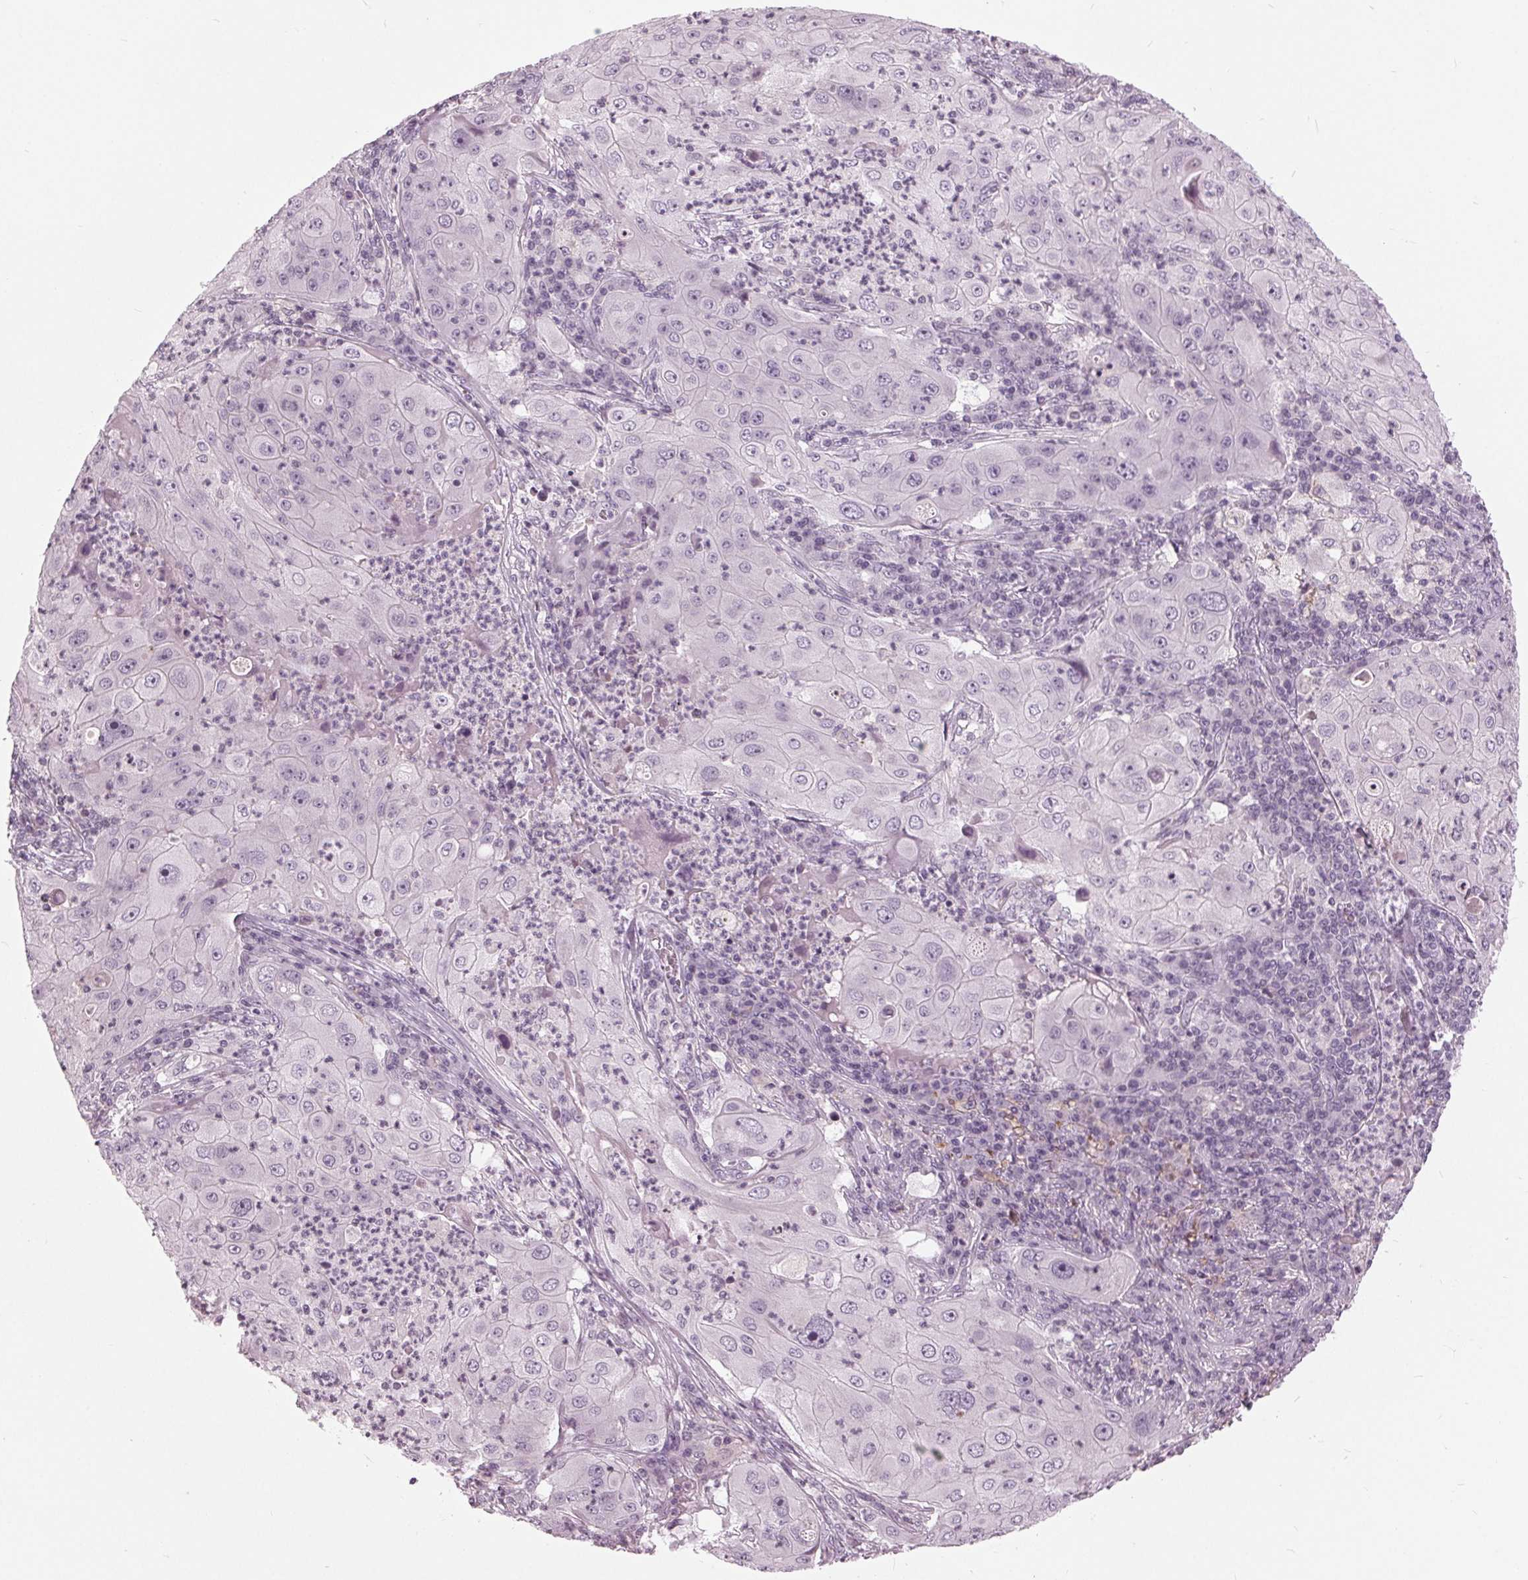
{"staining": {"intensity": "negative", "quantity": "none", "location": "none"}, "tissue": "lung cancer", "cell_type": "Tumor cells", "image_type": "cancer", "snomed": [{"axis": "morphology", "description": "Squamous cell carcinoma, NOS"}, {"axis": "topography", "description": "Lung"}], "caption": "Protein analysis of lung cancer reveals no significant expression in tumor cells. (Brightfield microscopy of DAB IHC at high magnification).", "gene": "SLC9A4", "patient": {"sex": "female", "age": 59}}